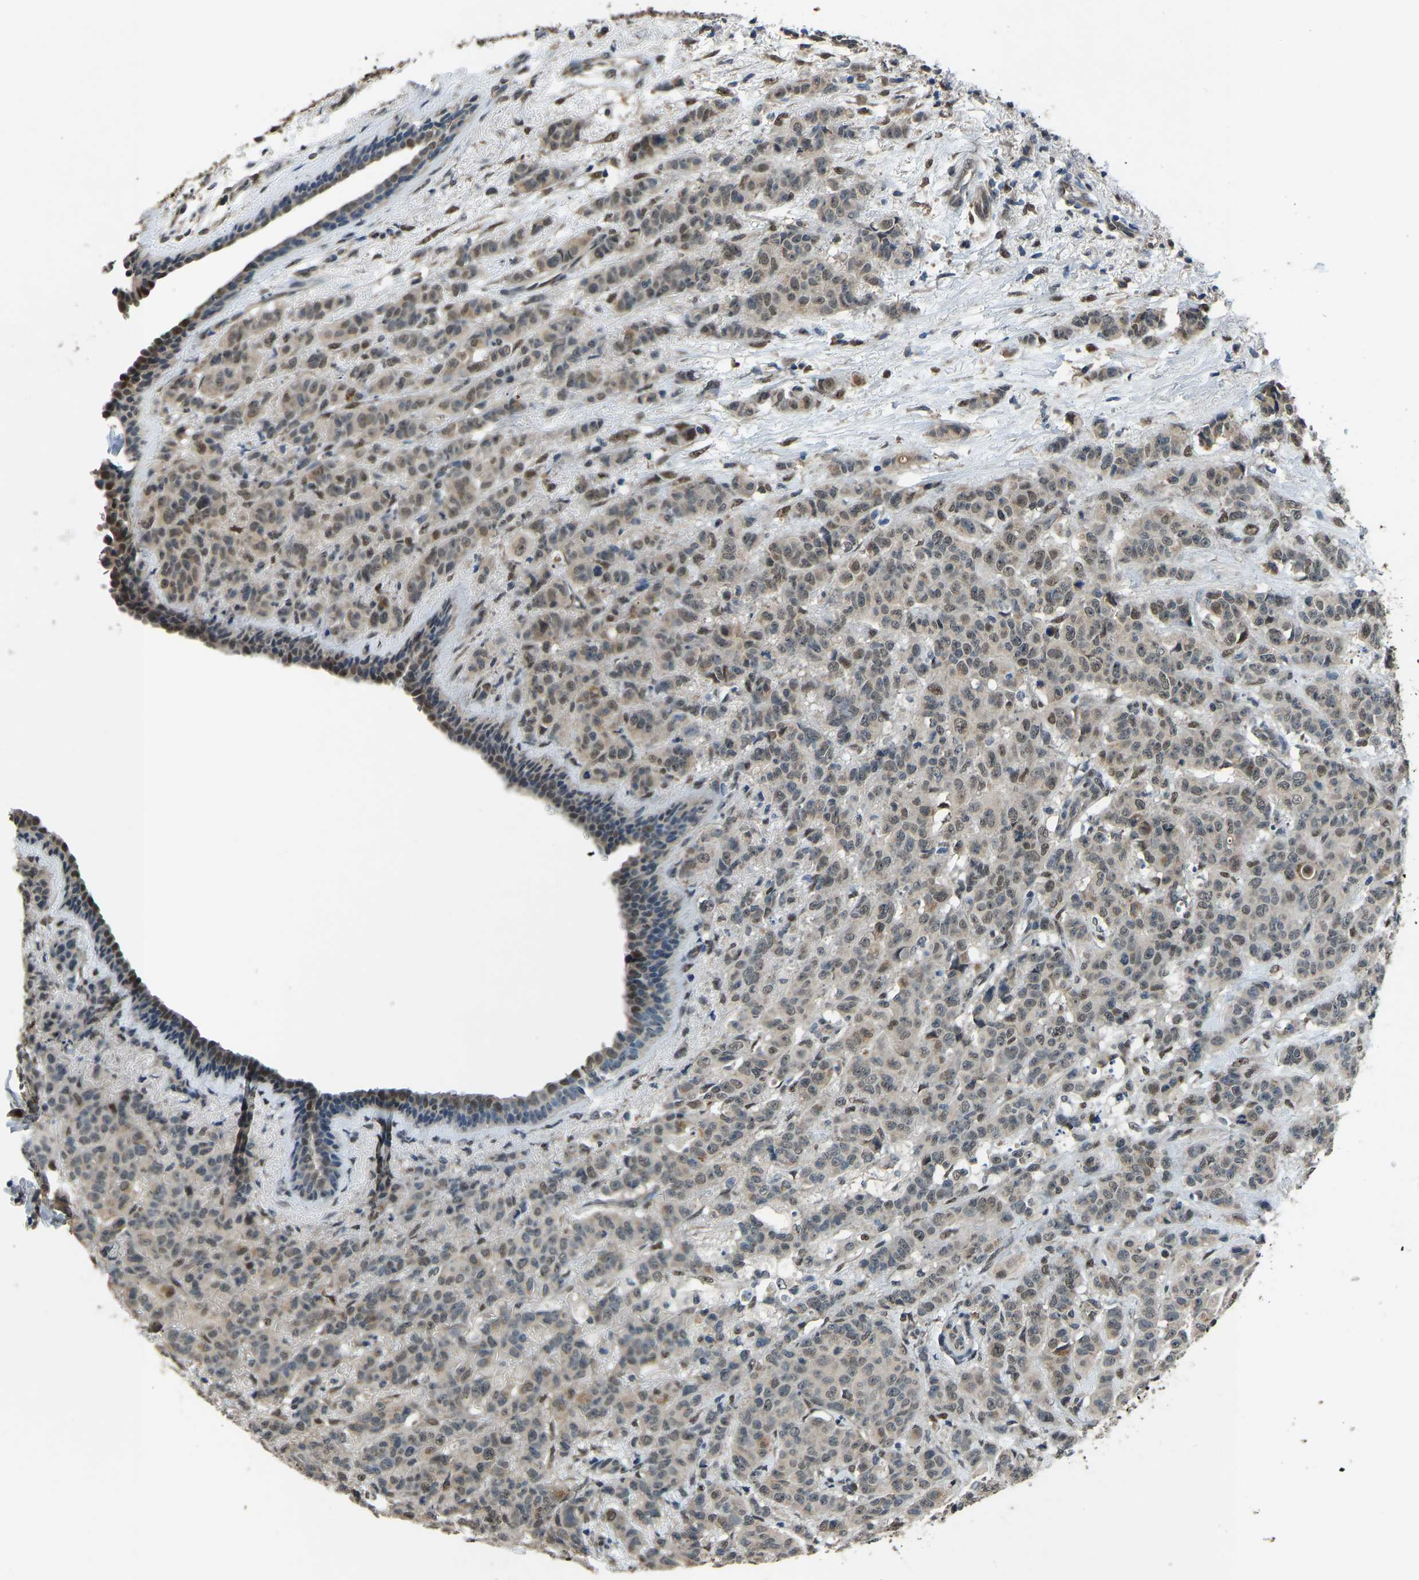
{"staining": {"intensity": "weak", "quantity": "25%-75%", "location": "cytoplasmic/membranous,nuclear"}, "tissue": "breast cancer", "cell_type": "Tumor cells", "image_type": "cancer", "snomed": [{"axis": "morphology", "description": "Normal tissue, NOS"}, {"axis": "morphology", "description": "Duct carcinoma"}, {"axis": "topography", "description": "Breast"}], "caption": "The histopathology image displays staining of breast cancer, revealing weak cytoplasmic/membranous and nuclear protein staining (brown color) within tumor cells.", "gene": "FOS", "patient": {"sex": "female", "age": 40}}